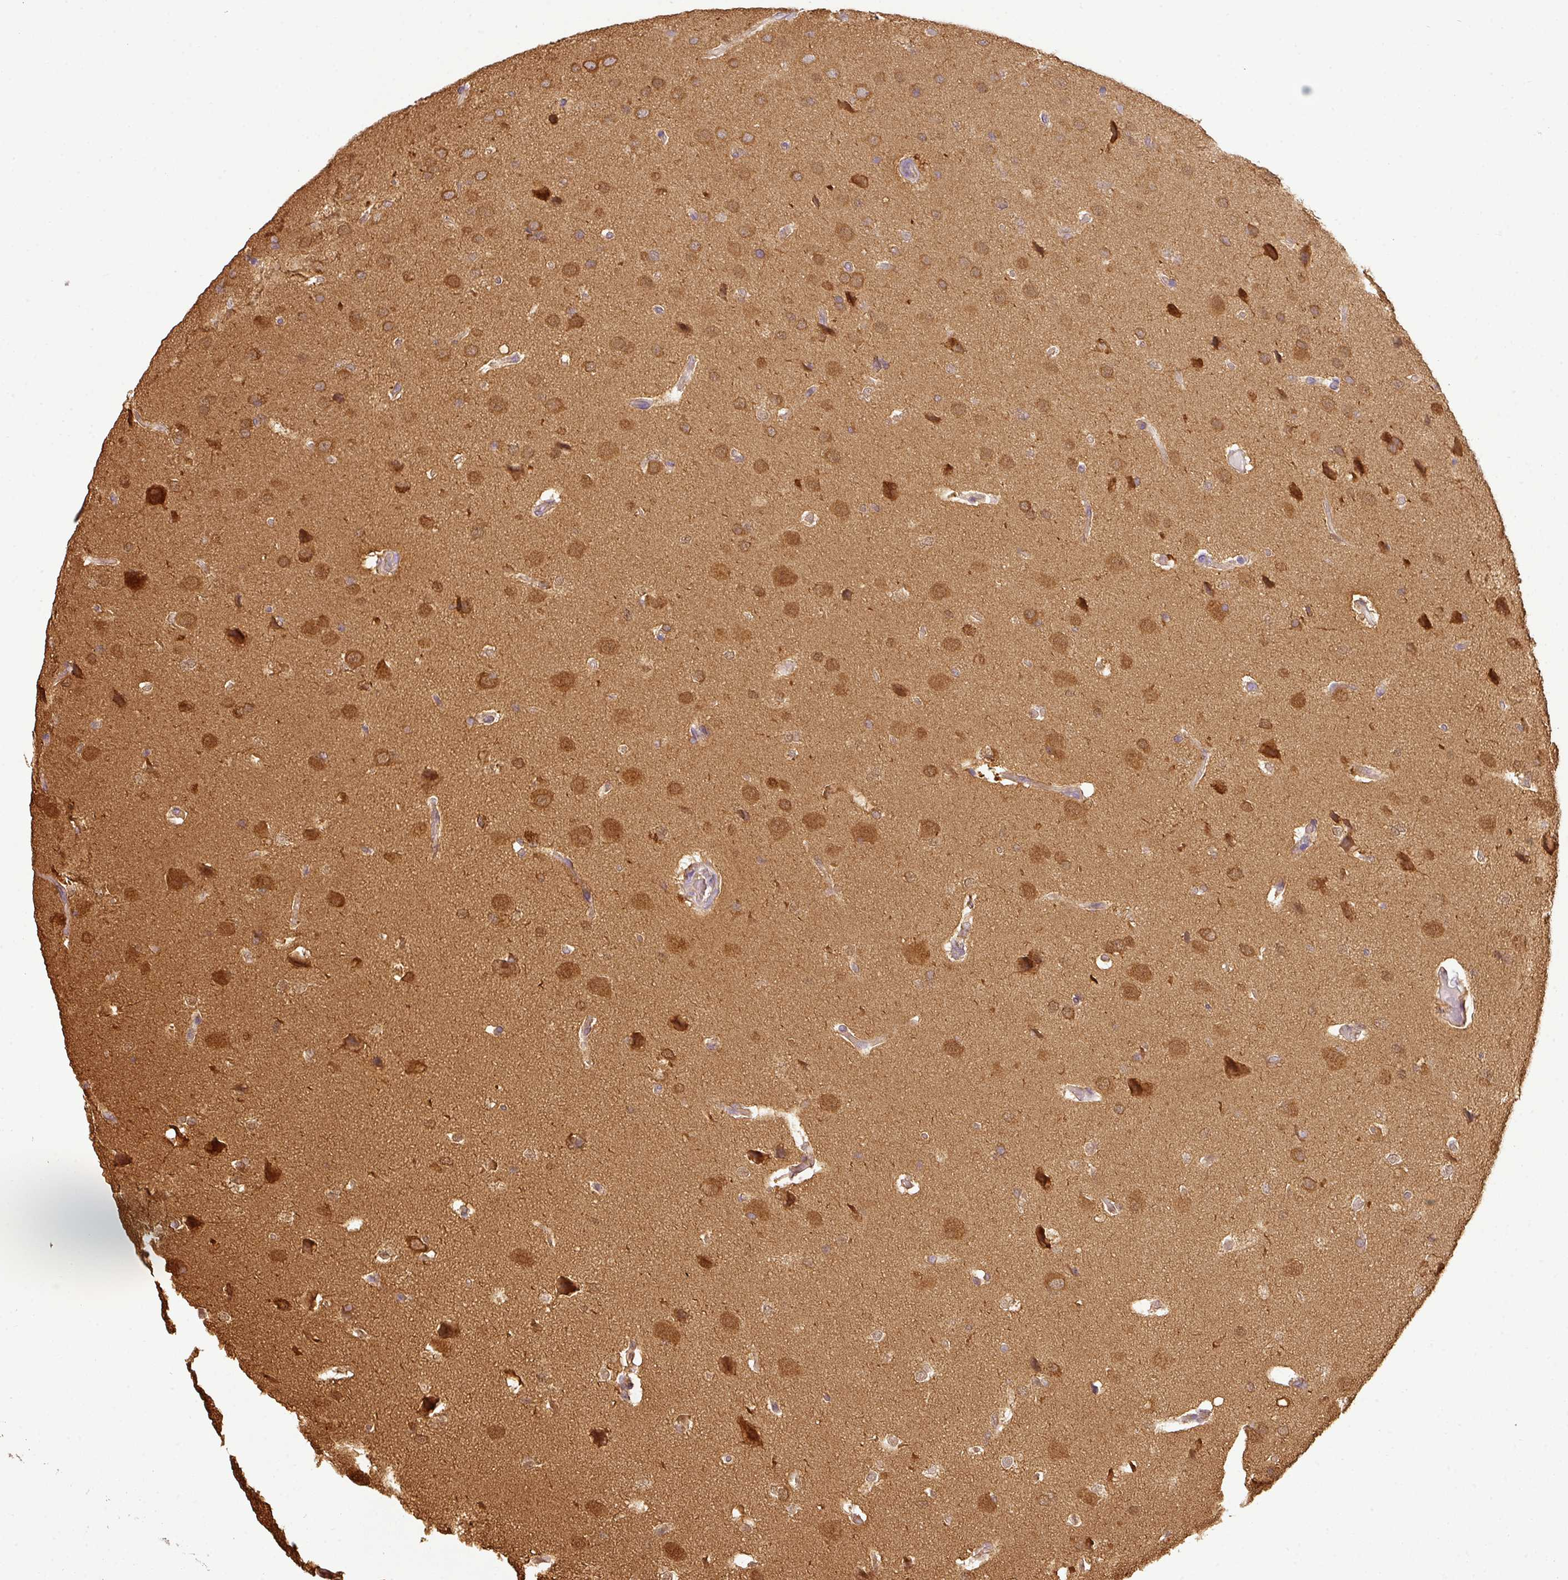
{"staining": {"intensity": "moderate", "quantity": ">75%", "location": "cytoplasmic/membranous"}, "tissue": "glioma", "cell_type": "Tumor cells", "image_type": "cancer", "snomed": [{"axis": "morphology", "description": "Glioma, malignant, High grade"}, {"axis": "topography", "description": "Brain"}], "caption": "Moderate cytoplasmic/membranous positivity is identified in approximately >75% of tumor cells in glioma. (DAB (3,3'-diaminobenzidine) = brown stain, brightfield microscopy at high magnification).", "gene": "ANKRD18A", "patient": {"sex": "male", "age": 56}}